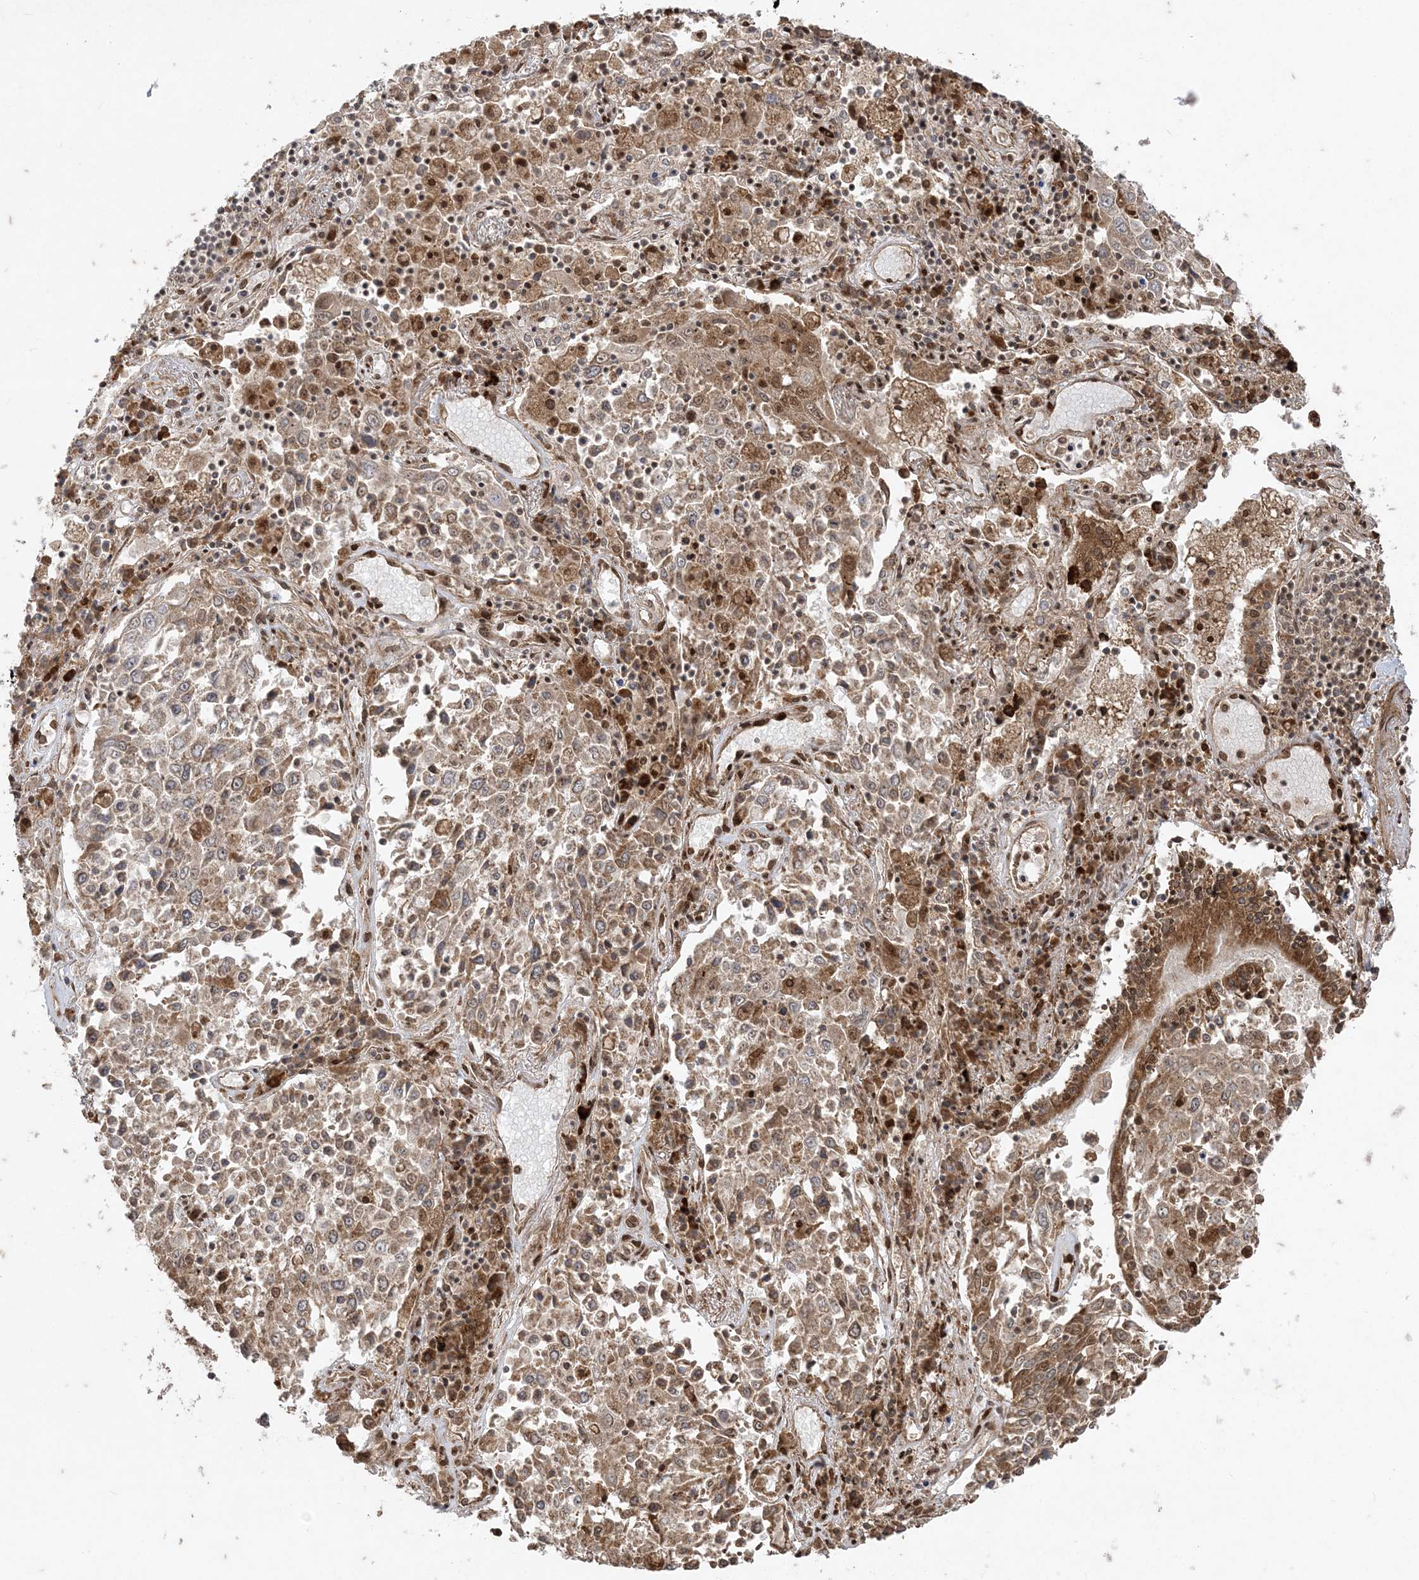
{"staining": {"intensity": "weak", "quantity": ">75%", "location": "cytoplasmic/membranous"}, "tissue": "lung cancer", "cell_type": "Tumor cells", "image_type": "cancer", "snomed": [{"axis": "morphology", "description": "Squamous cell carcinoma, NOS"}, {"axis": "topography", "description": "Lung"}], "caption": "High-magnification brightfield microscopy of lung cancer (squamous cell carcinoma) stained with DAB (3,3'-diaminobenzidine) (brown) and counterstained with hematoxylin (blue). tumor cells exhibit weak cytoplasmic/membranous expression is present in approximately>75% of cells.", "gene": "RRAS", "patient": {"sex": "male", "age": 65}}